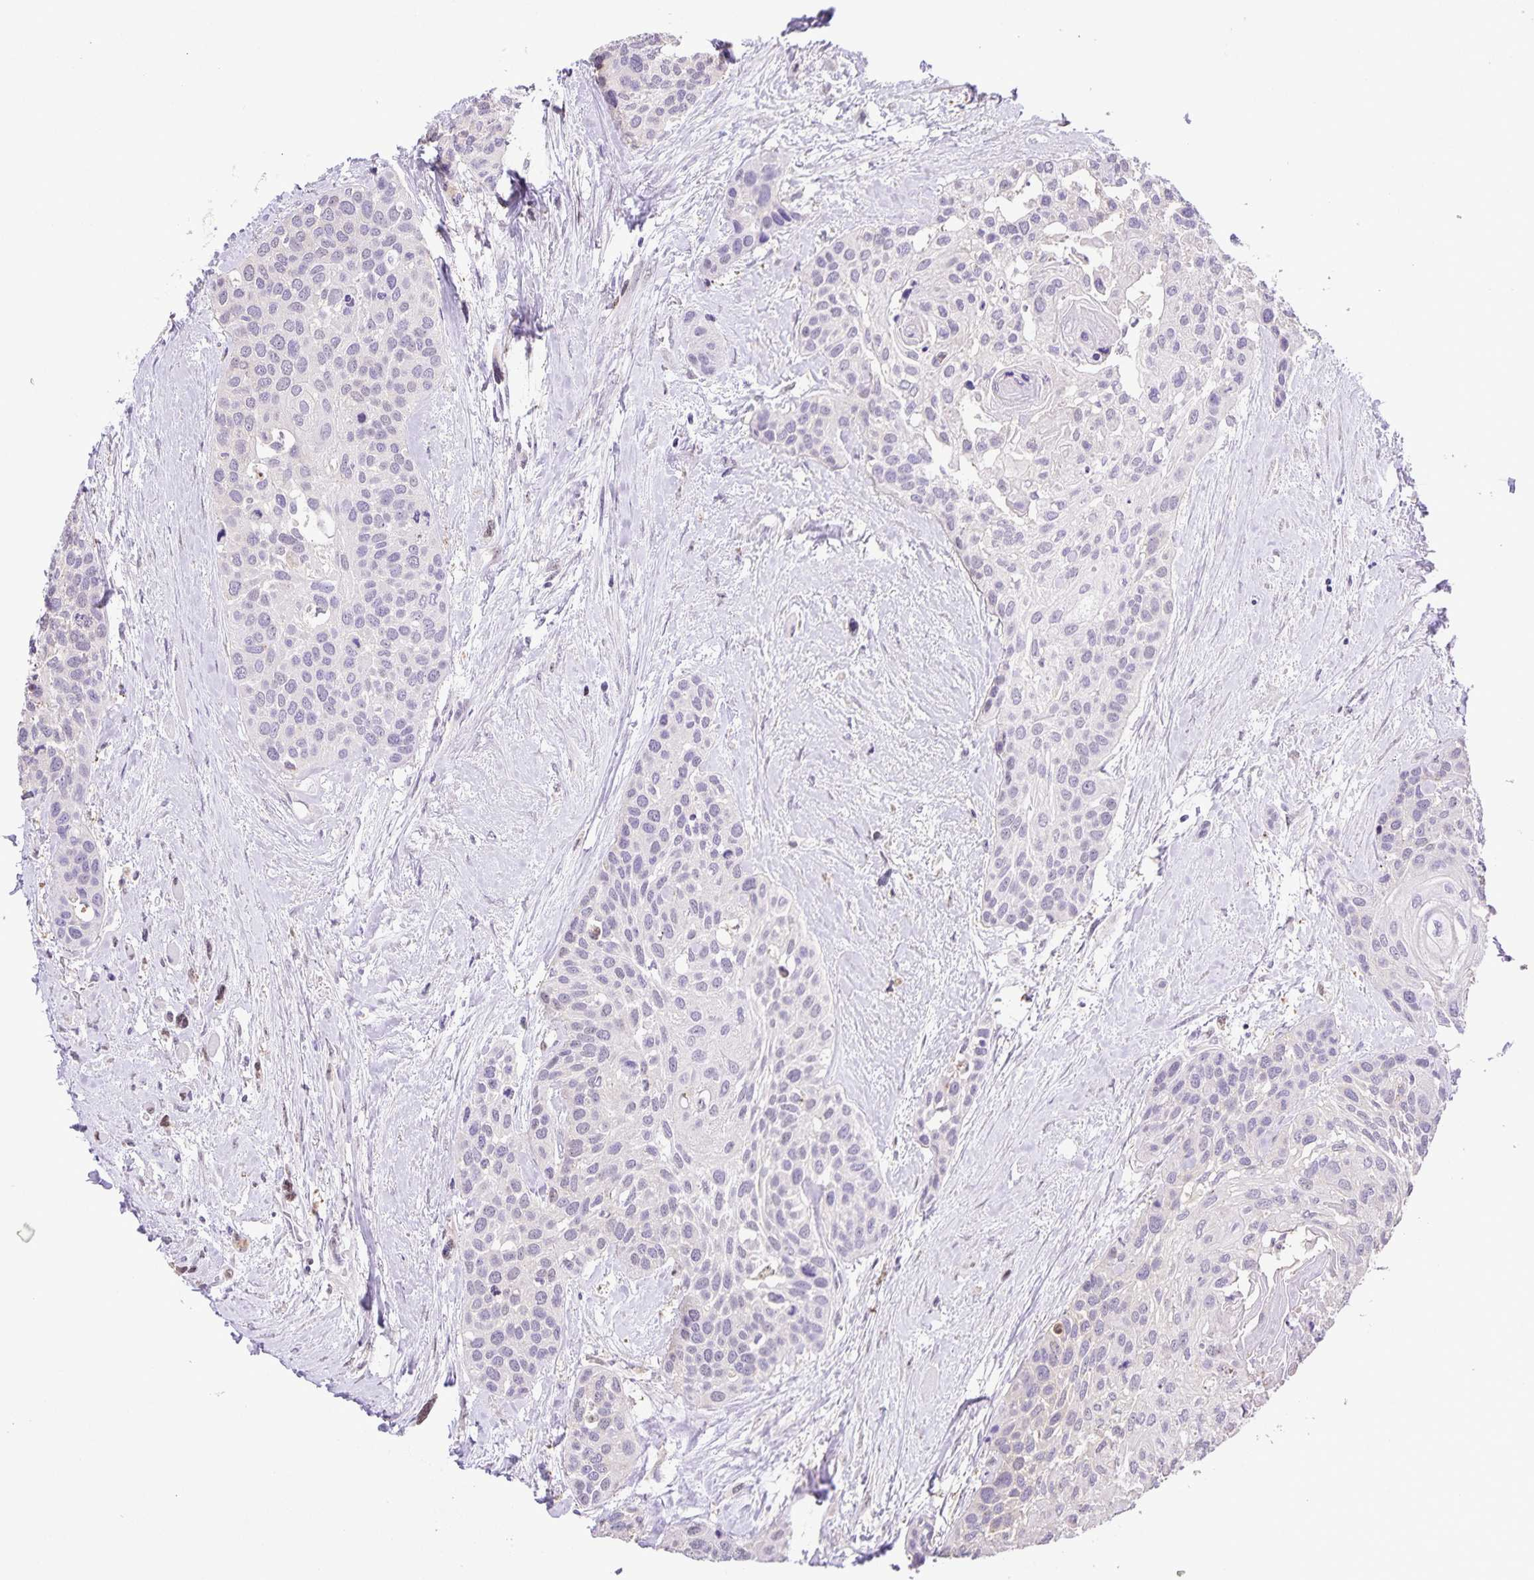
{"staining": {"intensity": "negative", "quantity": "none", "location": "none"}, "tissue": "head and neck cancer", "cell_type": "Tumor cells", "image_type": "cancer", "snomed": [{"axis": "morphology", "description": "Squamous cell carcinoma, NOS"}, {"axis": "topography", "description": "Head-Neck"}], "caption": "High magnification brightfield microscopy of head and neck cancer (squamous cell carcinoma) stained with DAB (brown) and counterstained with hematoxylin (blue): tumor cells show no significant staining.", "gene": "ONECUT2", "patient": {"sex": "female", "age": 50}}